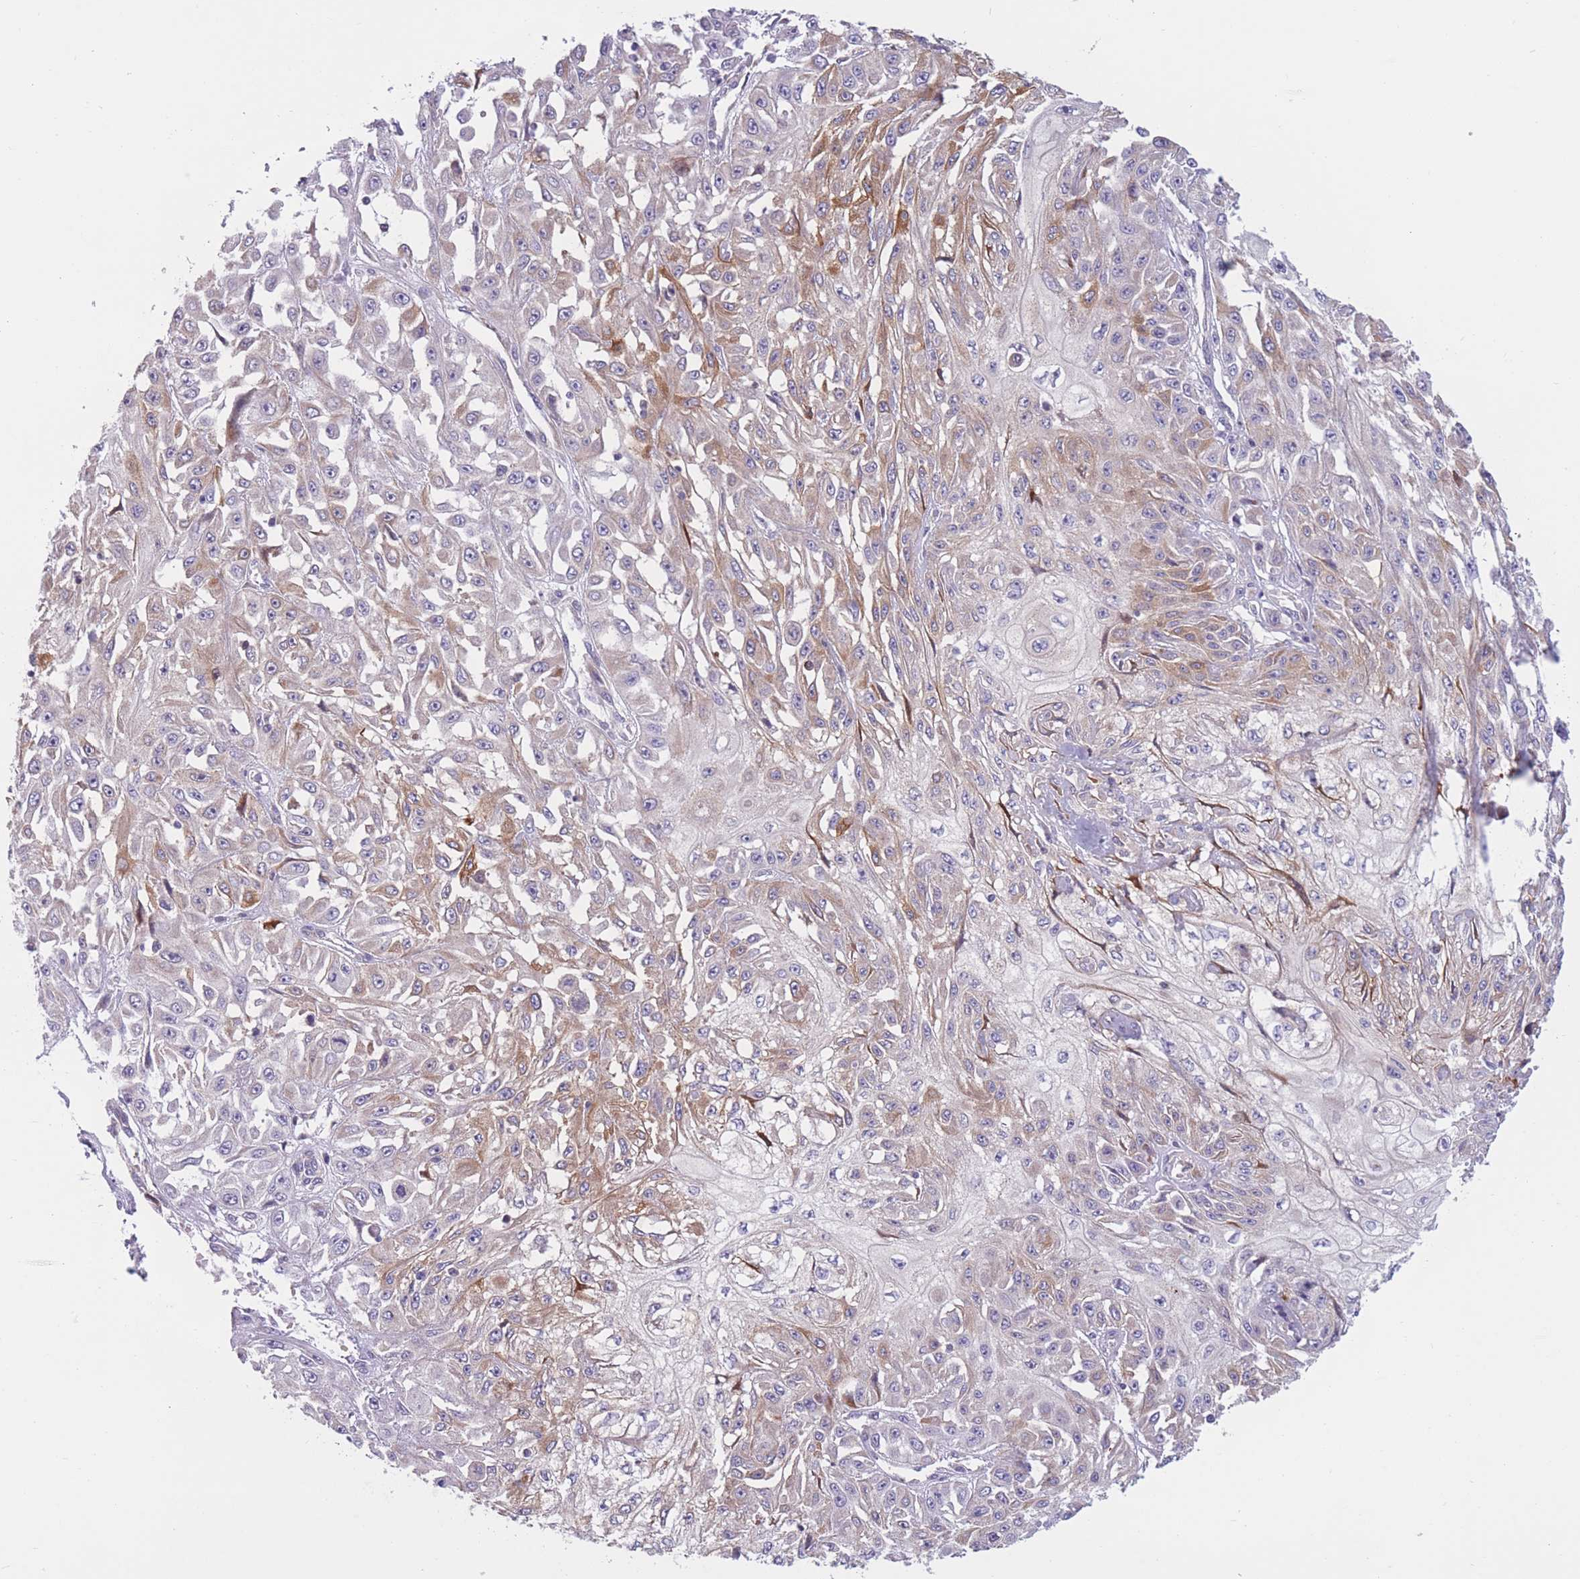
{"staining": {"intensity": "weak", "quantity": "25%-75%", "location": "cytoplasmic/membranous"}, "tissue": "skin cancer", "cell_type": "Tumor cells", "image_type": "cancer", "snomed": [{"axis": "morphology", "description": "Squamous cell carcinoma, NOS"}, {"axis": "morphology", "description": "Squamous cell carcinoma, metastatic, NOS"}, {"axis": "topography", "description": "Skin"}, {"axis": "topography", "description": "Lymph node"}], "caption": "Immunohistochemistry (DAB) staining of skin squamous cell carcinoma exhibits weak cytoplasmic/membranous protein positivity in approximately 25%-75% of tumor cells. (DAB (3,3'-diaminobenzidine) IHC with brightfield microscopy, high magnification).", "gene": "PDE4A", "patient": {"sex": "male", "age": 75}}